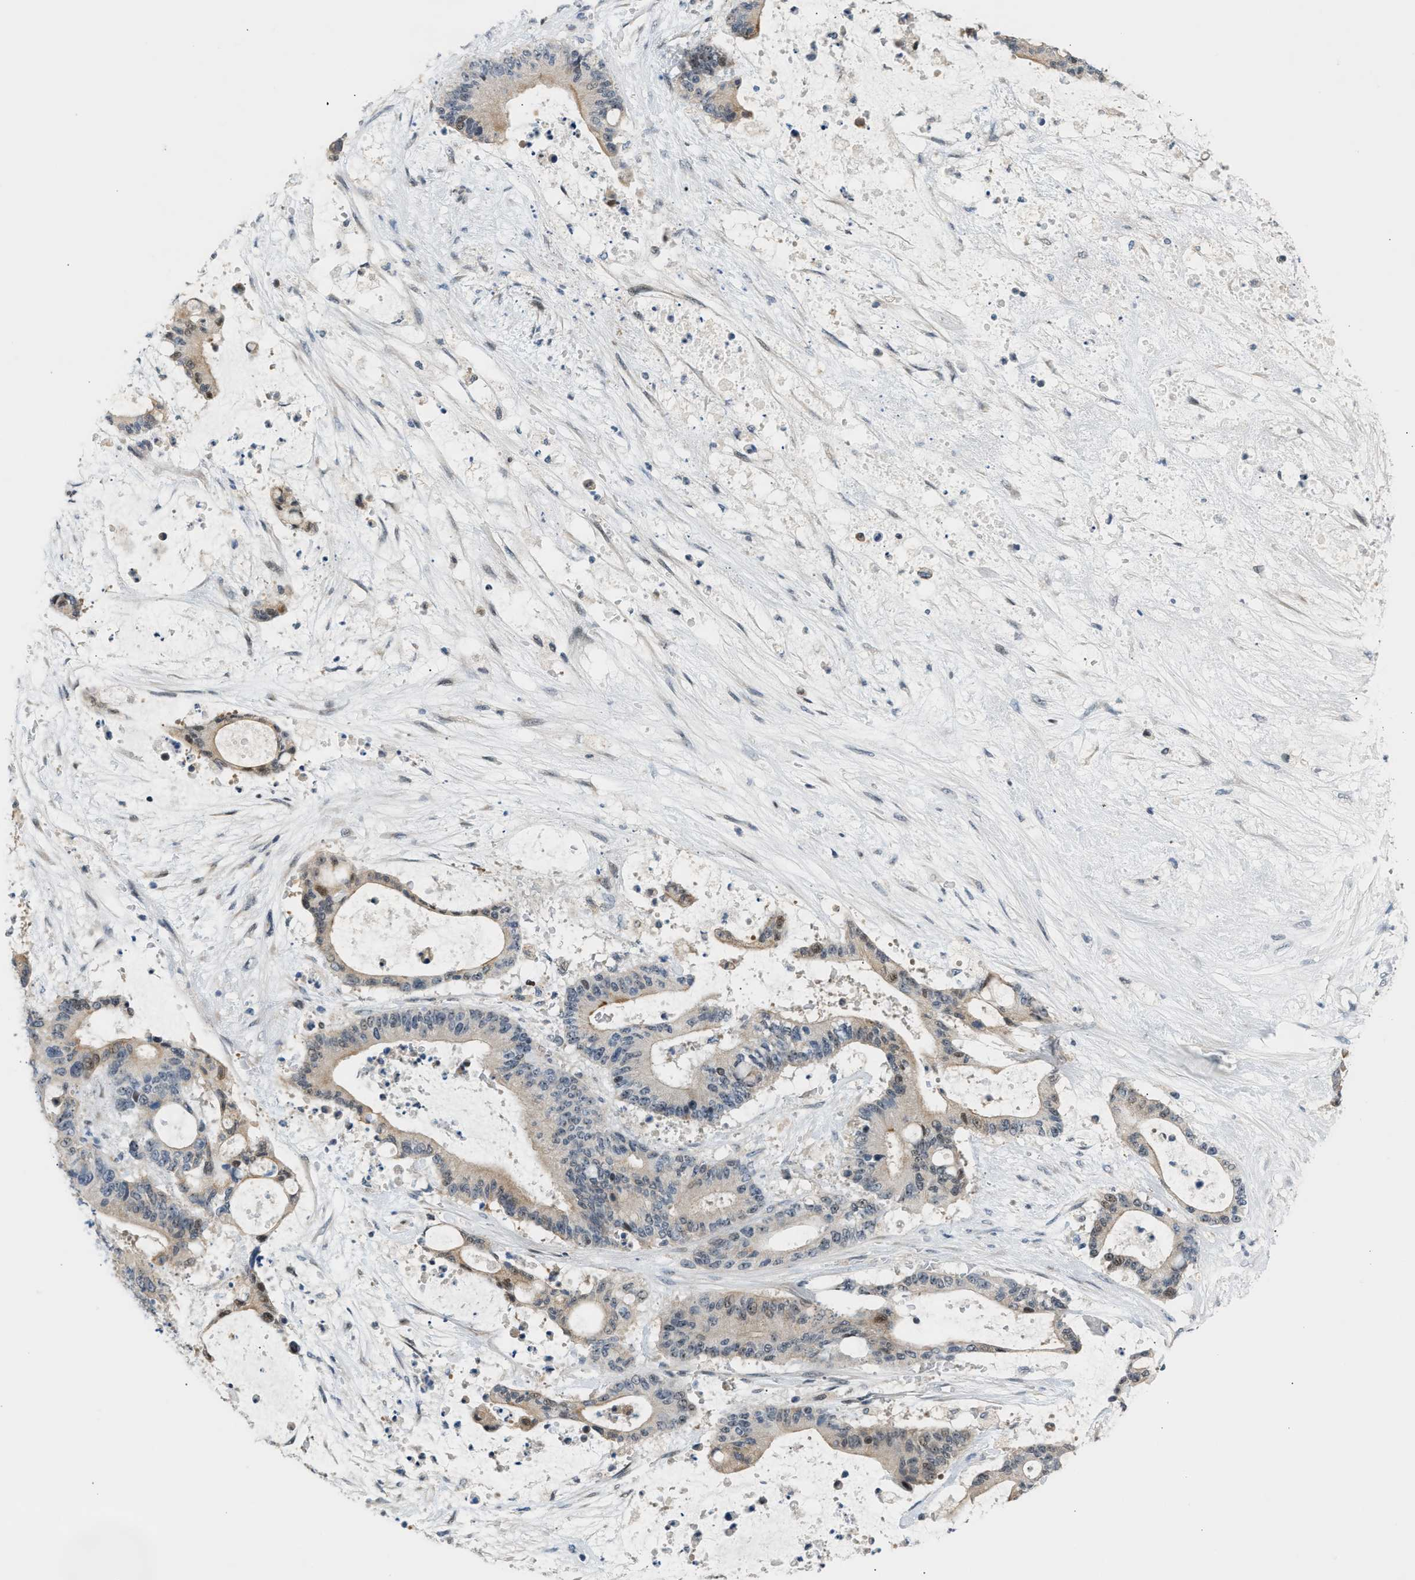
{"staining": {"intensity": "weak", "quantity": "<25%", "location": "cytoplasmic/membranous,nuclear"}, "tissue": "liver cancer", "cell_type": "Tumor cells", "image_type": "cancer", "snomed": [{"axis": "morphology", "description": "Normal tissue, NOS"}, {"axis": "morphology", "description": "Cholangiocarcinoma"}, {"axis": "topography", "description": "Liver"}, {"axis": "topography", "description": "Peripheral nerve tissue"}], "caption": "IHC of human cholangiocarcinoma (liver) displays no staining in tumor cells.", "gene": "NPS", "patient": {"sex": "female", "age": 73}}